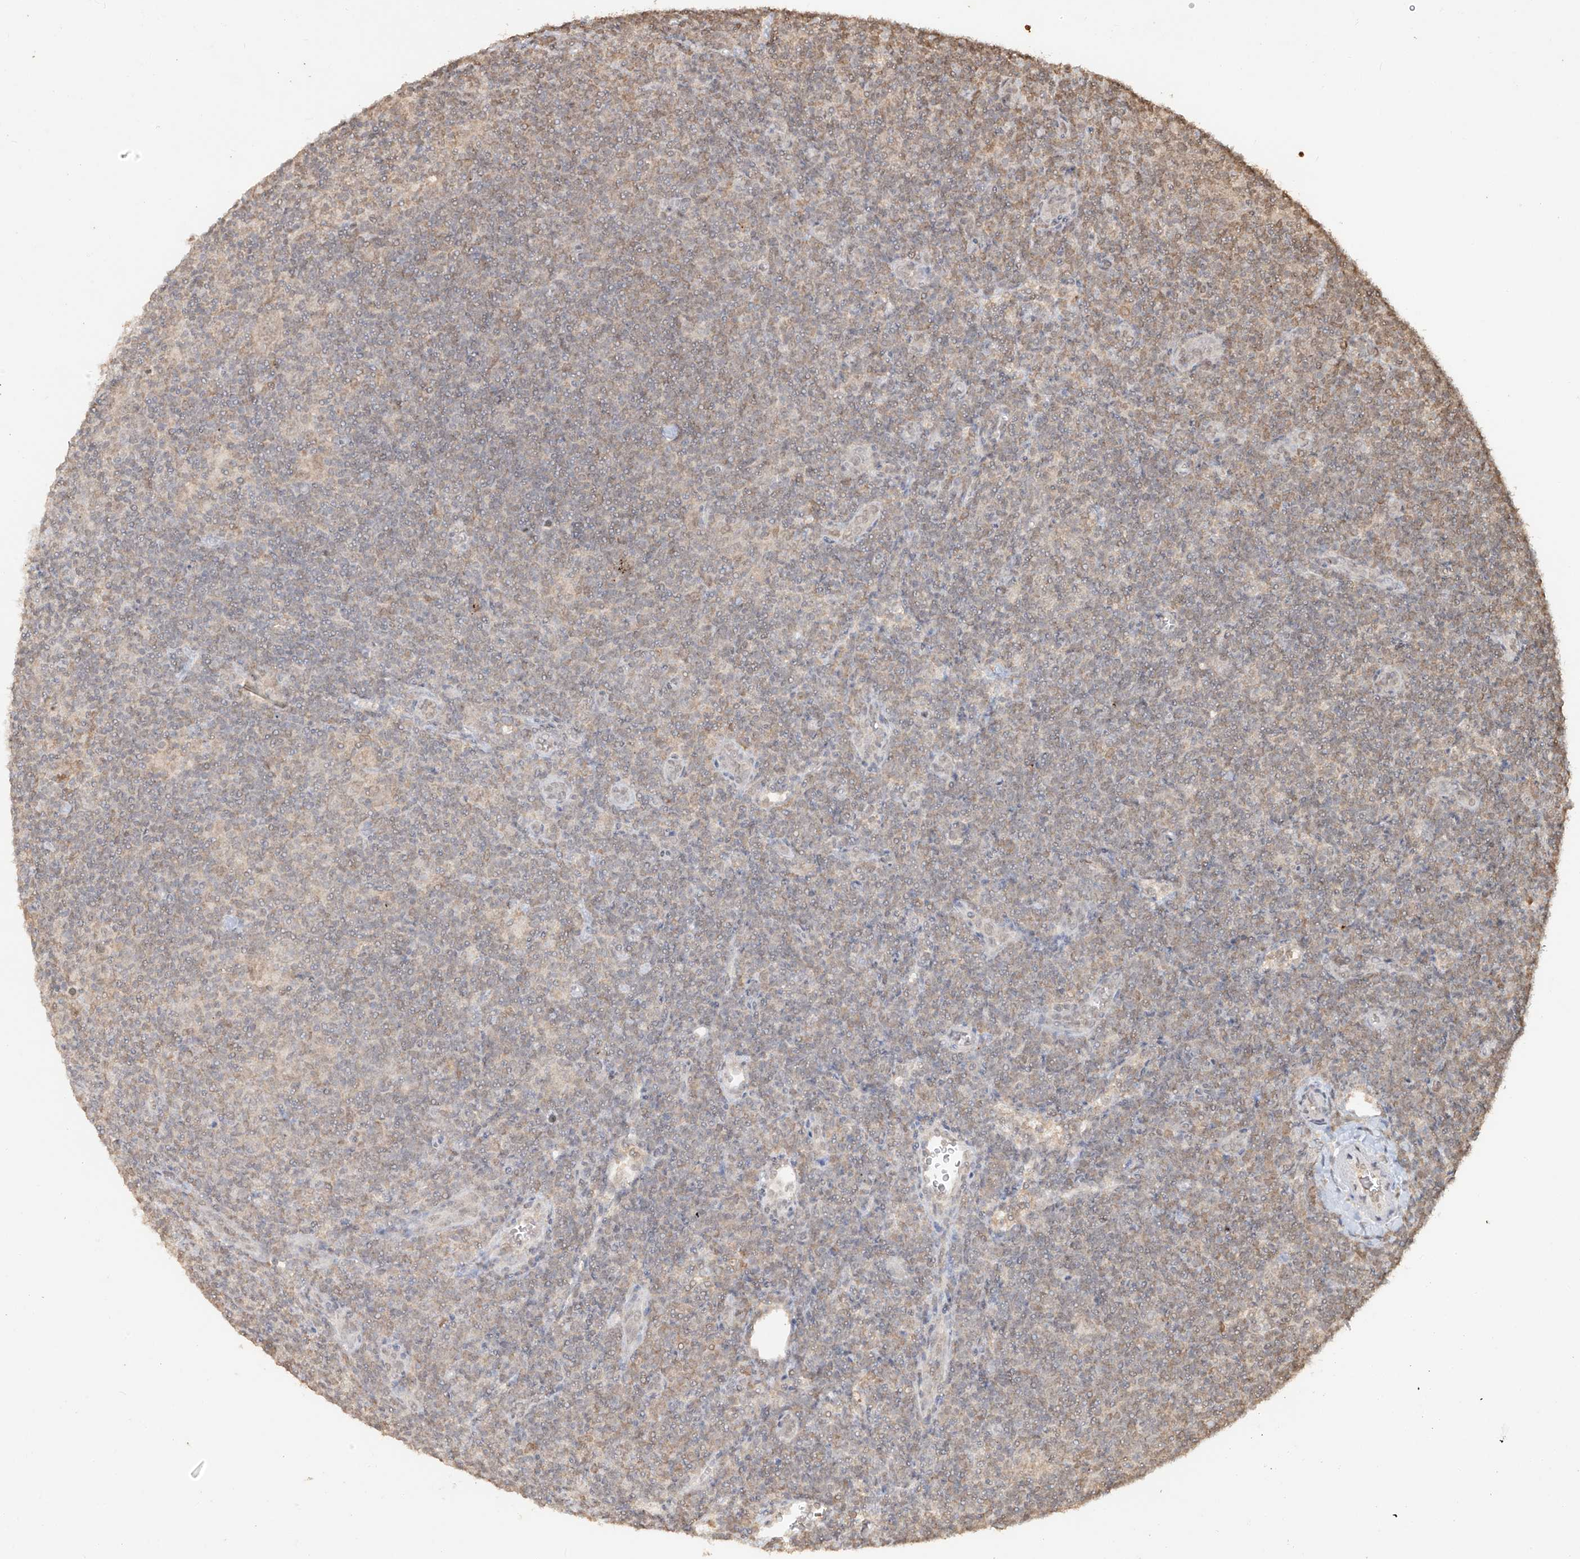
{"staining": {"intensity": "negative", "quantity": "none", "location": "none"}, "tissue": "lymphoma", "cell_type": "Tumor cells", "image_type": "cancer", "snomed": [{"axis": "morphology", "description": "Hodgkin's disease, NOS"}, {"axis": "topography", "description": "Lymph node"}], "caption": "DAB immunohistochemical staining of human Hodgkin's disease displays no significant expression in tumor cells.", "gene": "TIGAR", "patient": {"sex": "female", "age": 57}}